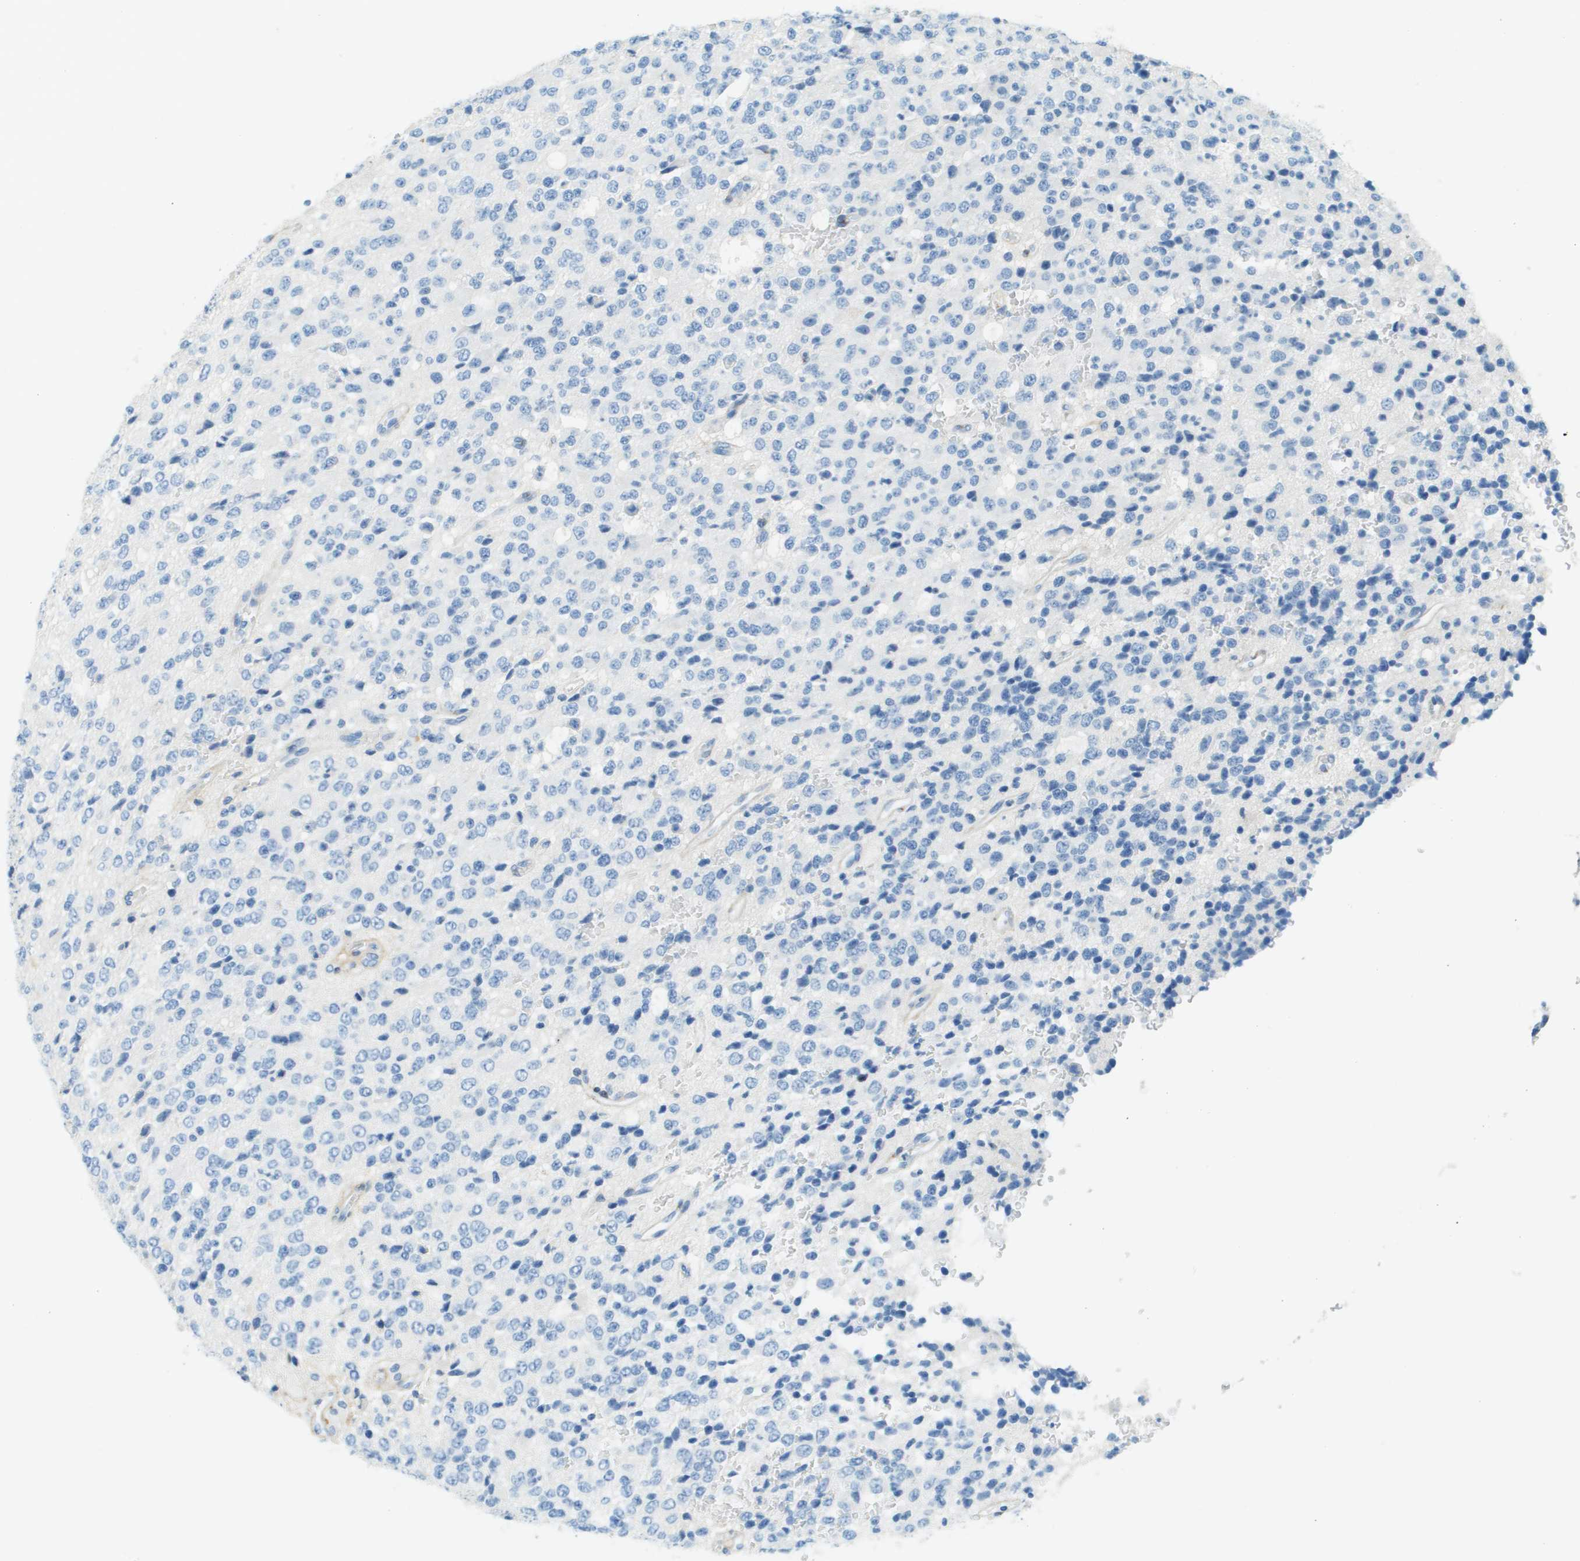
{"staining": {"intensity": "negative", "quantity": "none", "location": "none"}, "tissue": "glioma", "cell_type": "Tumor cells", "image_type": "cancer", "snomed": [{"axis": "morphology", "description": "Glioma, malignant, High grade"}, {"axis": "topography", "description": "pancreas cauda"}], "caption": "Human malignant glioma (high-grade) stained for a protein using IHC exhibits no positivity in tumor cells.", "gene": "DCN", "patient": {"sex": "male", "age": 60}}